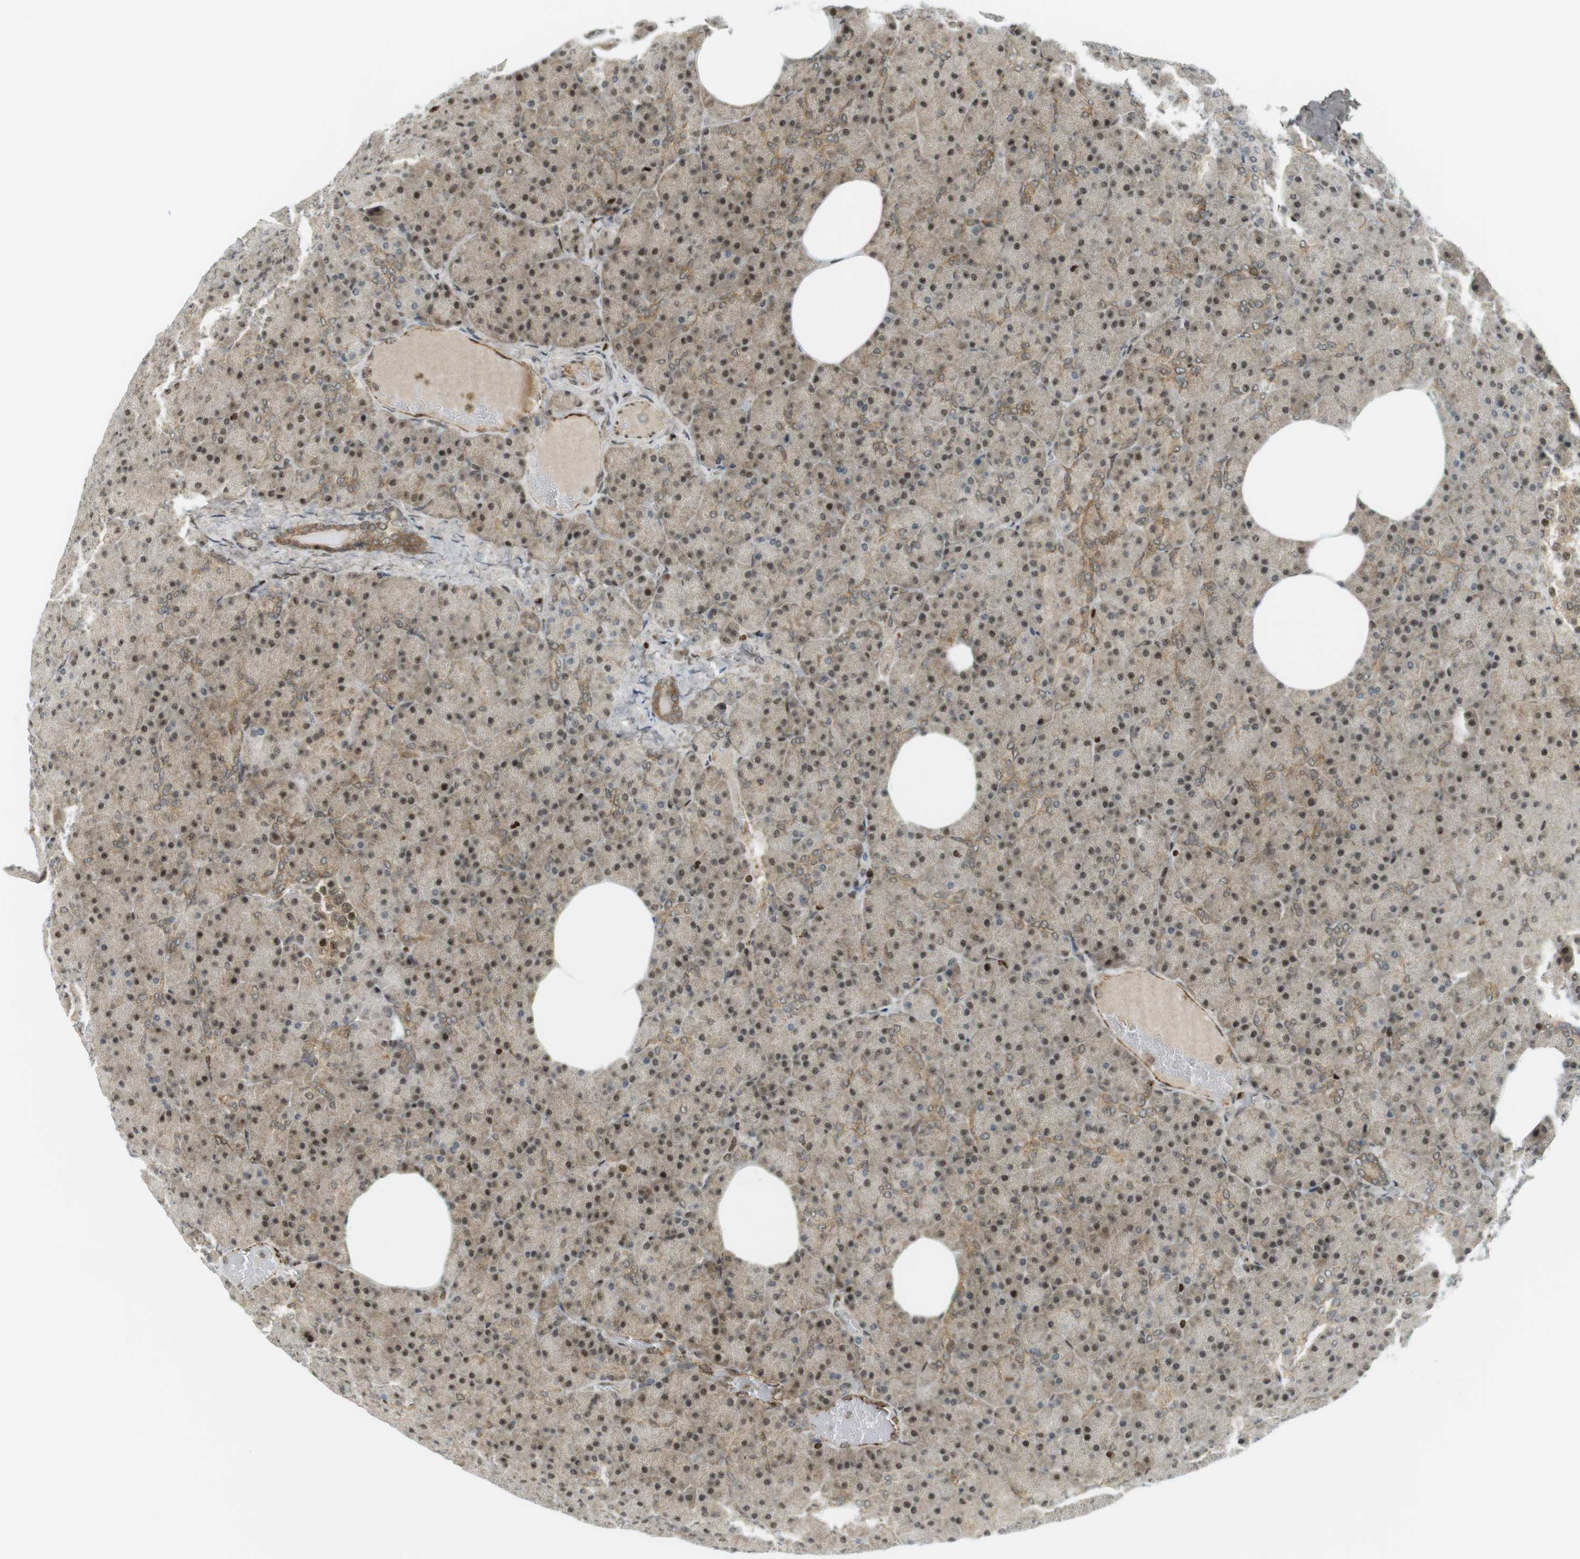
{"staining": {"intensity": "moderate", "quantity": ">75%", "location": "cytoplasmic/membranous,nuclear"}, "tissue": "pancreas", "cell_type": "Exocrine glandular cells", "image_type": "normal", "snomed": [{"axis": "morphology", "description": "Normal tissue, NOS"}, {"axis": "topography", "description": "Pancreas"}], "caption": "An IHC histopathology image of benign tissue is shown. Protein staining in brown labels moderate cytoplasmic/membranous,nuclear positivity in pancreas within exocrine glandular cells. The staining was performed using DAB, with brown indicating positive protein expression. Nuclei are stained blue with hematoxylin.", "gene": "PPP1R13B", "patient": {"sex": "female", "age": 35}}